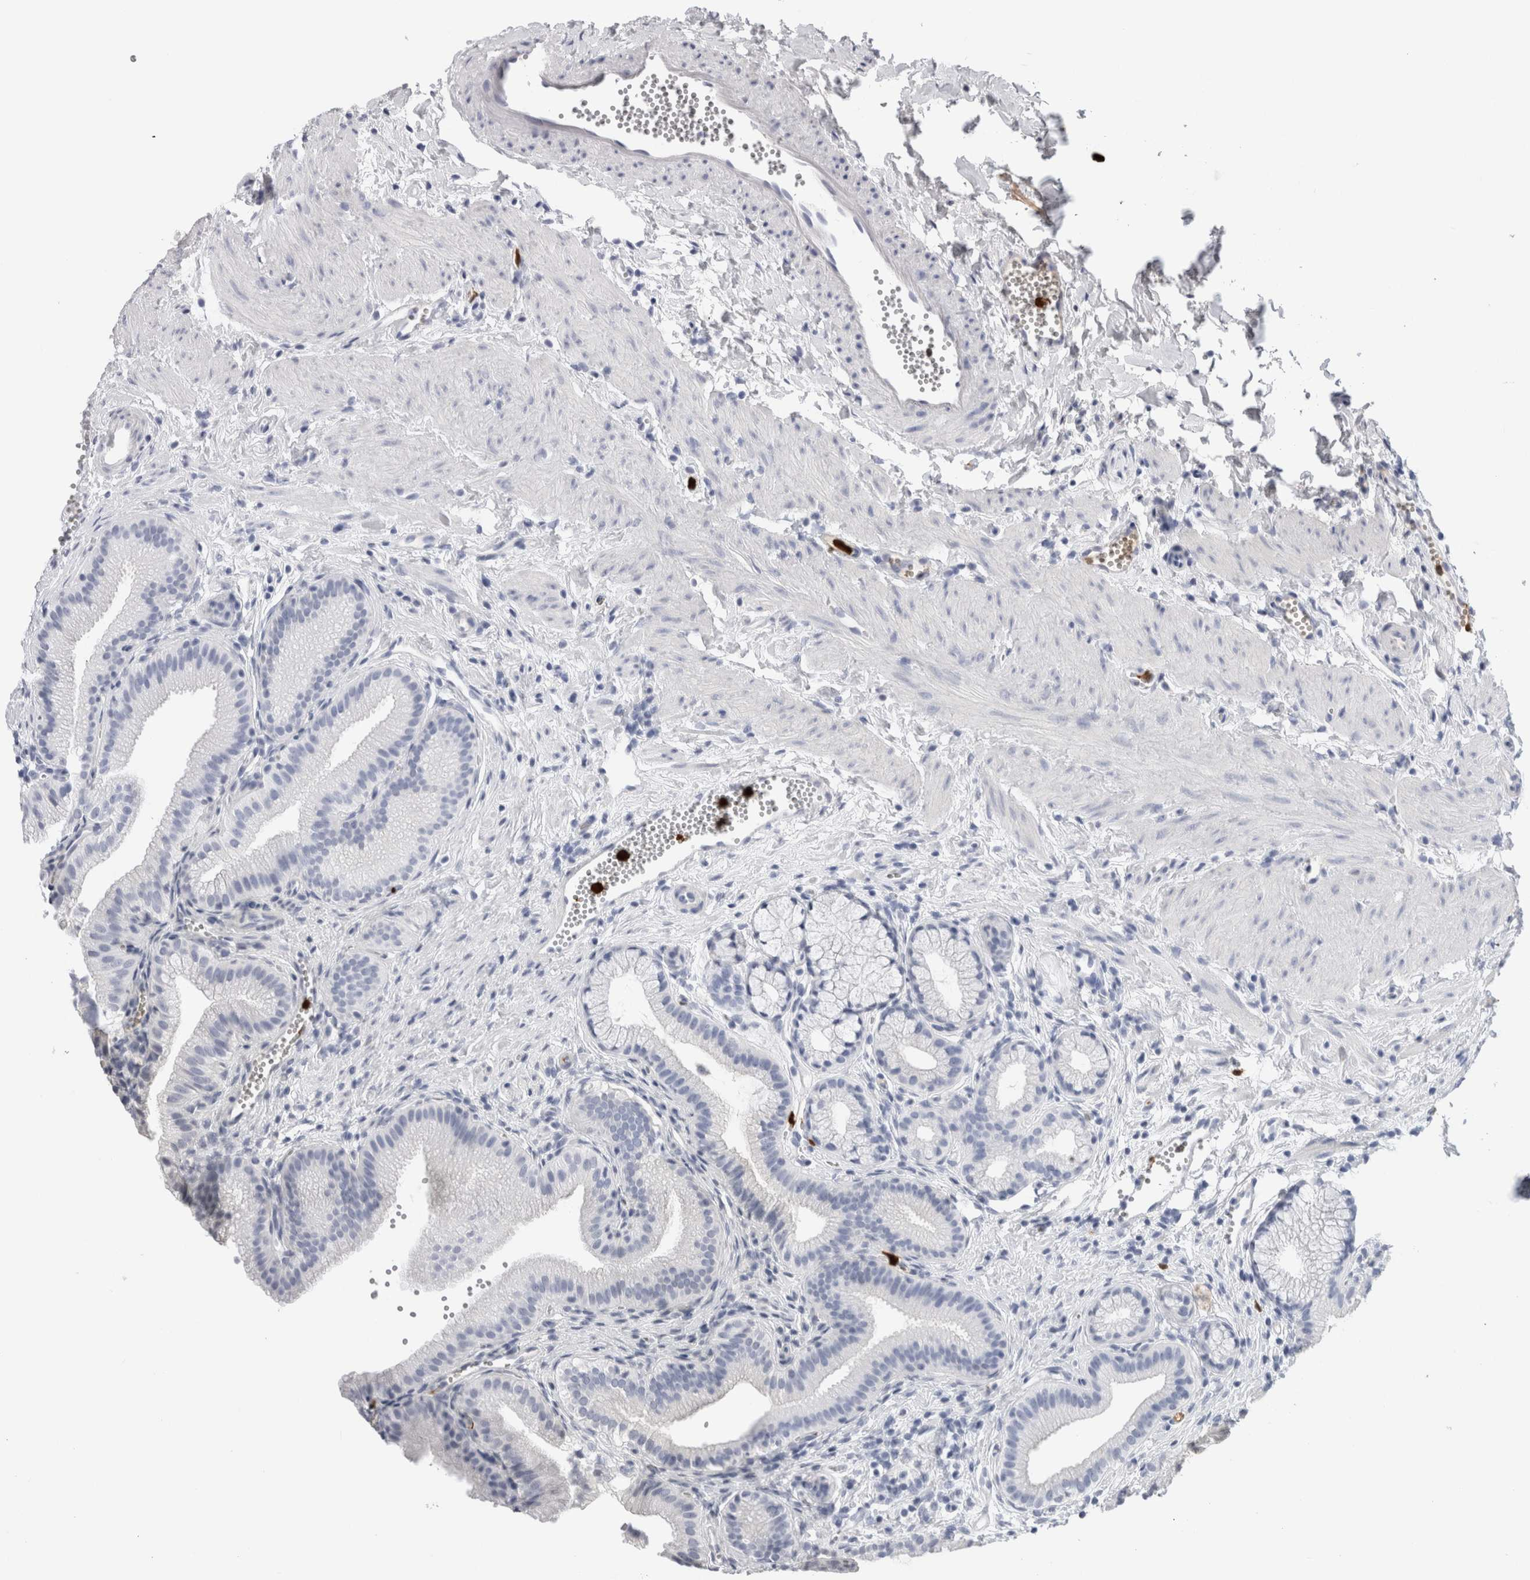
{"staining": {"intensity": "negative", "quantity": "none", "location": "none"}, "tissue": "gallbladder", "cell_type": "Glandular cells", "image_type": "normal", "snomed": [{"axis": "morphology", "description": "Normal tissue, NOS"}, {"axis": "topography", "description": "Gallbladder"}], "caption": "High power microscopy image of an immunohistochemistry (IHC) micrograph of benign gallbladder, revealing no significant positivity in glandular cells.", "gene": "S100A8", "patient": {"sex": "male", "age": 38}}